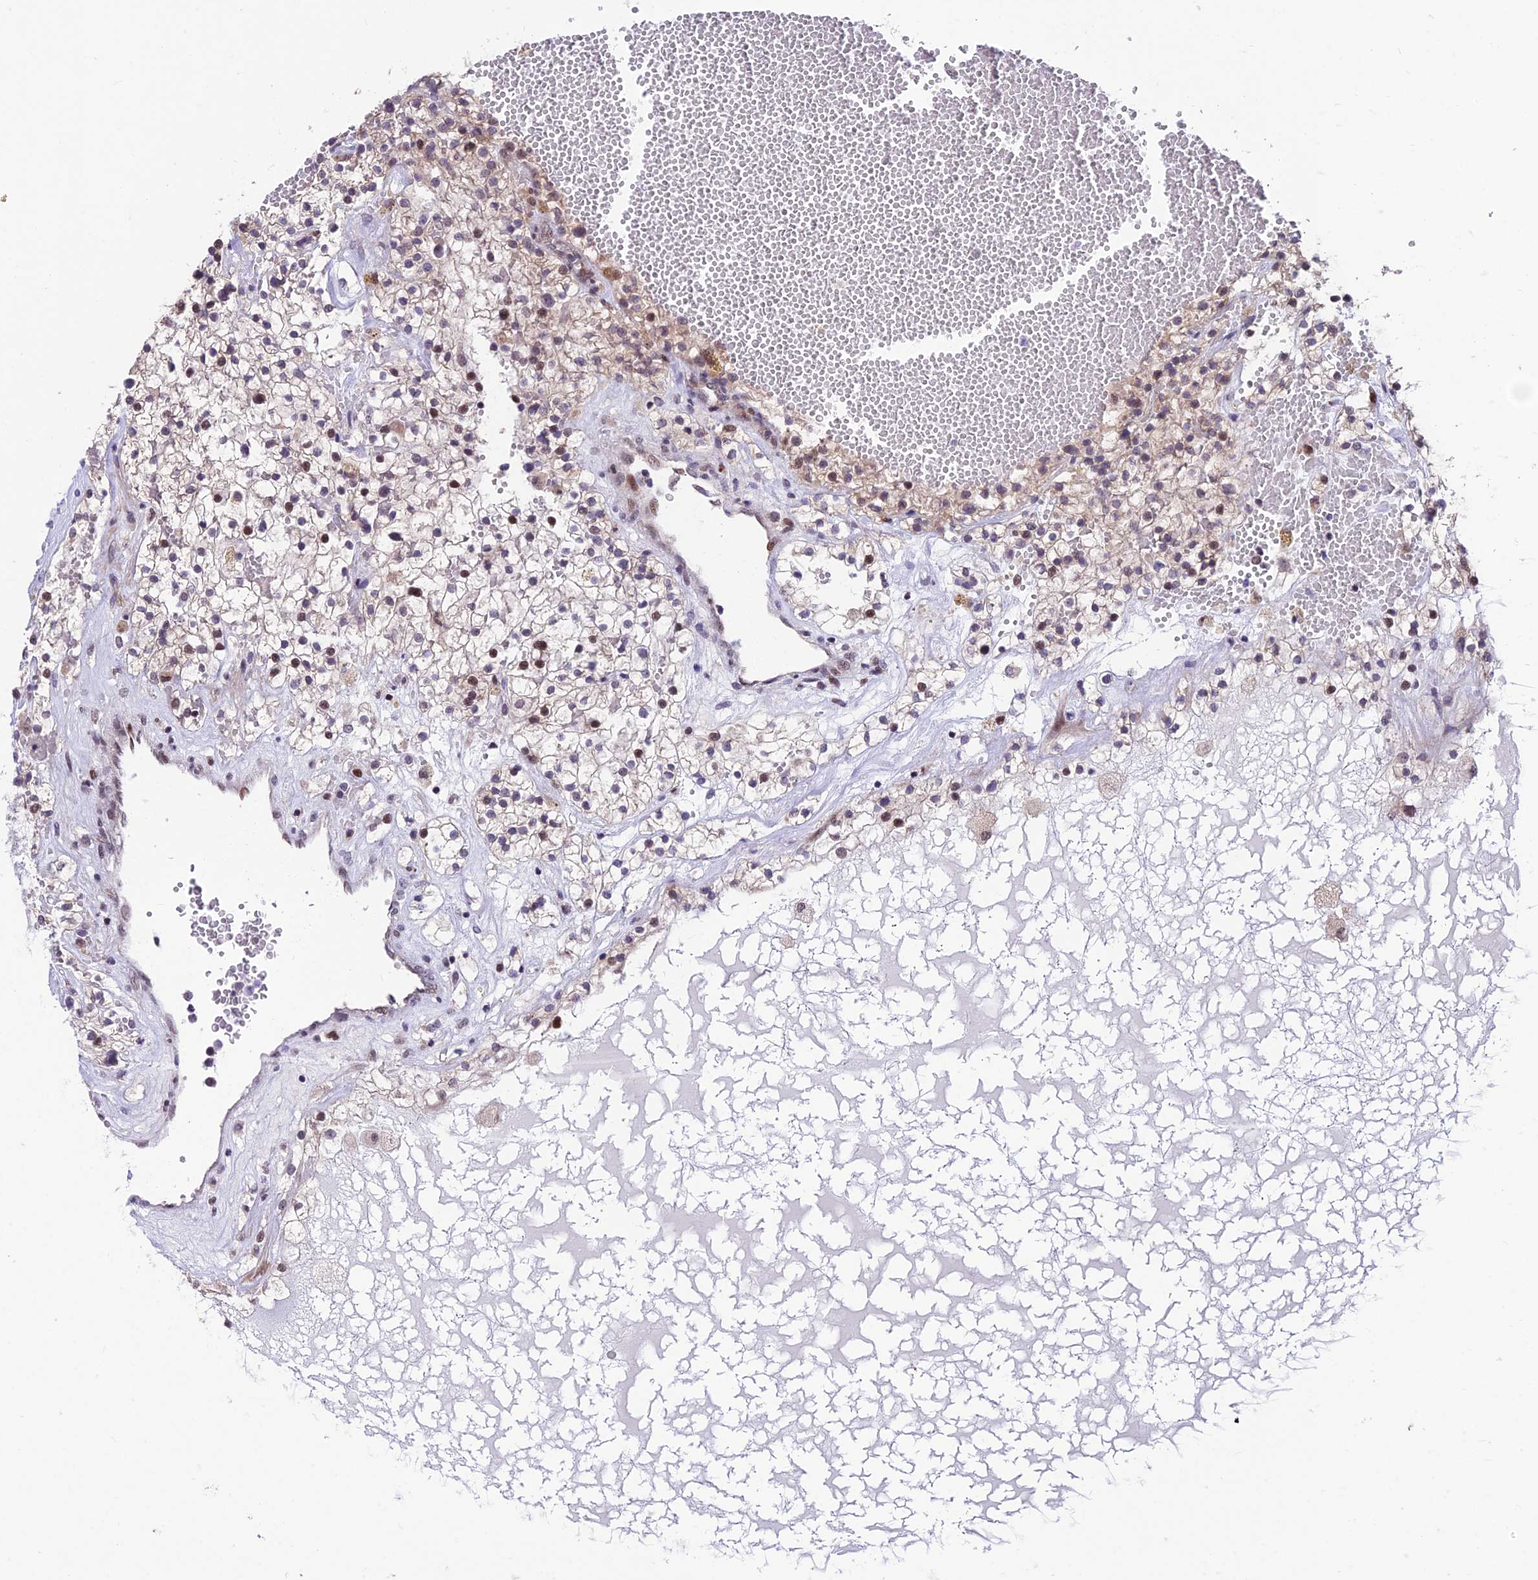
{"staining": {"intensity": "weak", "quantity": "25%-75%", "location": "nuclear"}, "tissue": "renal cancer", "cell_type": "Tumor cells", "image_type": "cancer", "snomed": [{"axis": "morphology", "description": "Normal tissue, NOS"}, {"axis": "morphology", "description": "Adenocarcinoma, NOS"}, {"axis": "topography", "description": "Kidney"}], "caption": "IHC micrograph of human renal cancer stained for a protein (brown), which reveals low levels of weak nuclear expression in approximately 25%-75% of tumor cells.", "gene": "KIAA1191", "patient": {"sex": "male", "age": 68}}